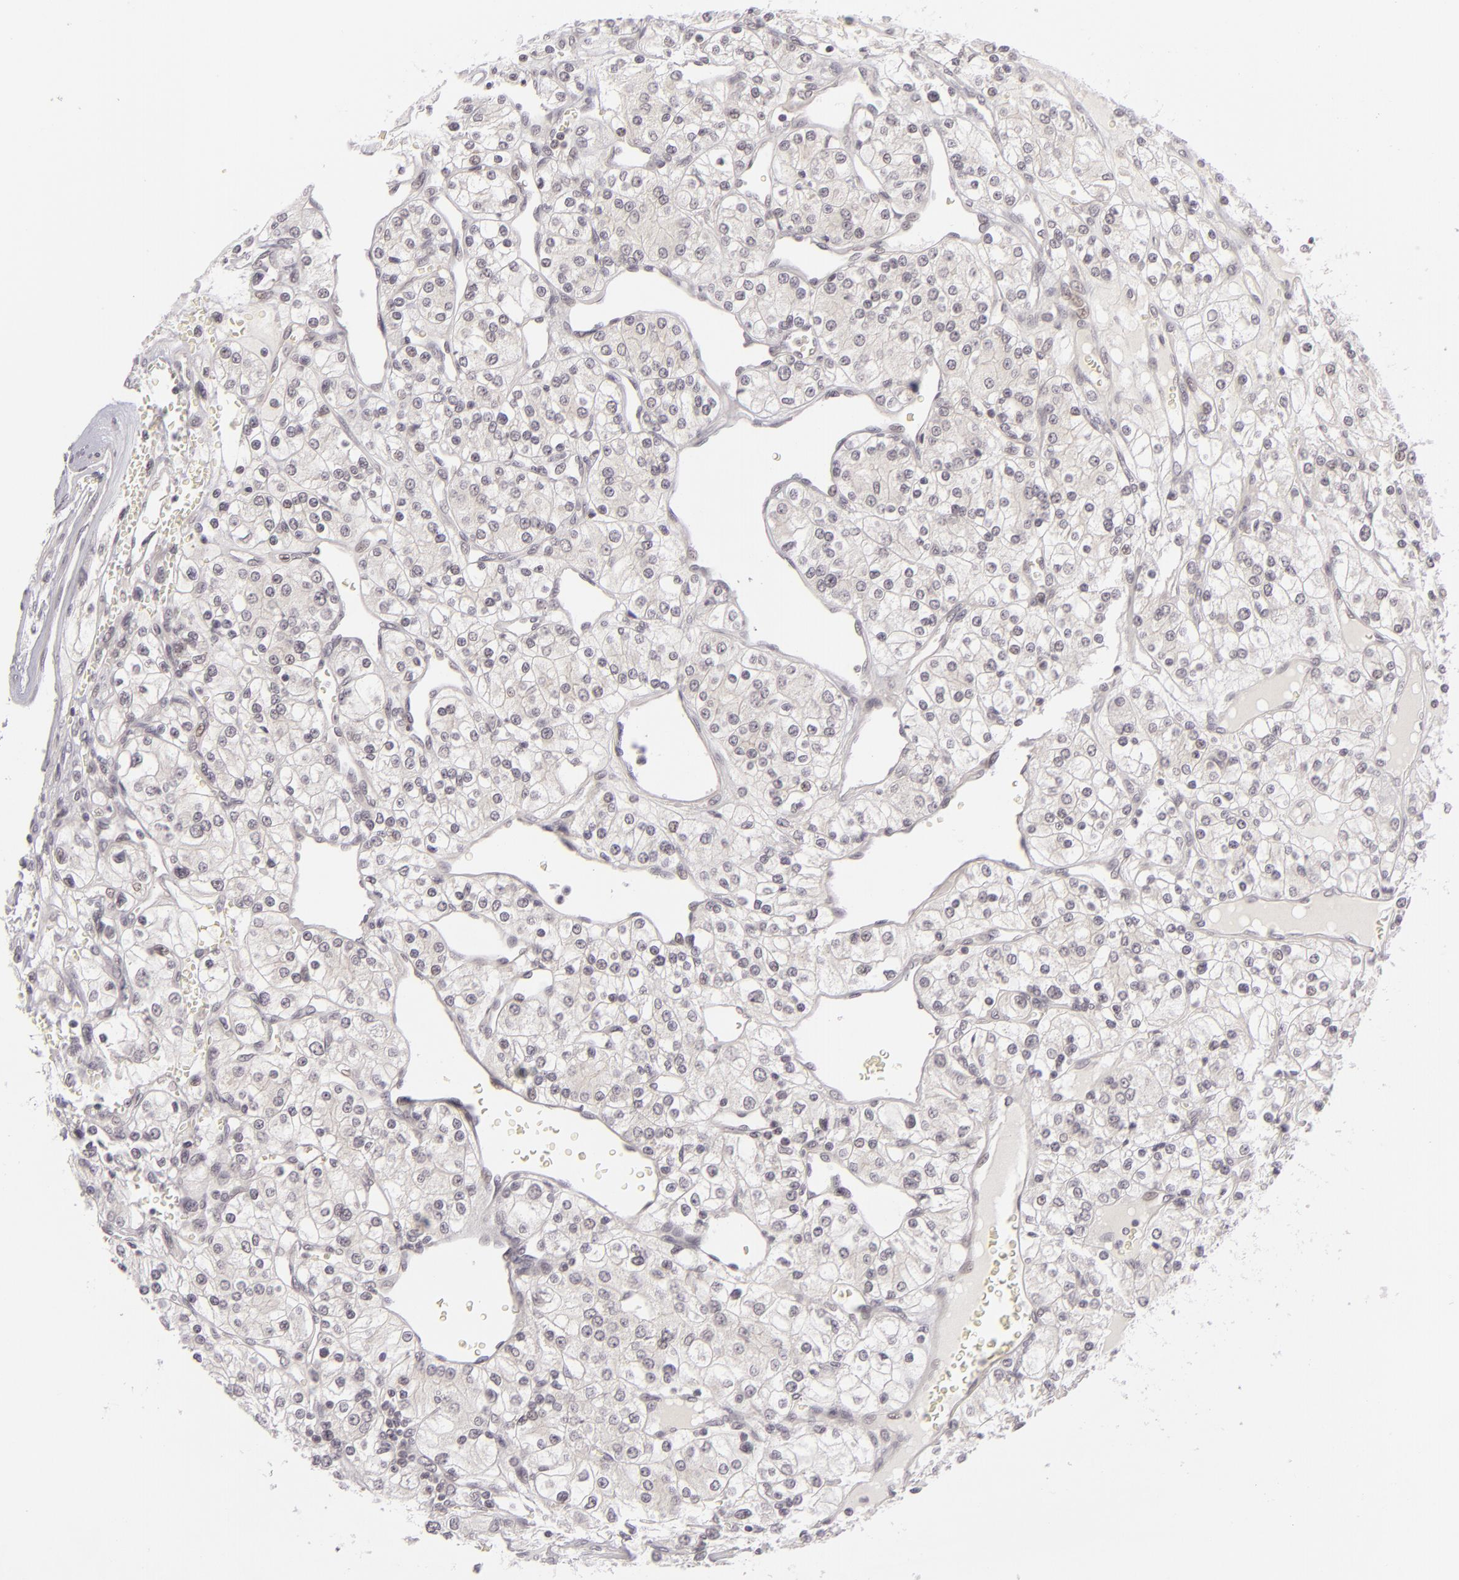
{"staining": {"intensity": "negative", "quantity": "none", "location": "none"}, "tissue": "renal cancer", "cell_type": "Tumor cells", "image_type": "cancer", "snomed": [{"axis": "morphology", "description": "Adenocarcinoma, NOS"}, {"axis": "topography", "description": "Kidney"}], "caption": "A photomicrograph of human renal cancer (adenocarcinoma) is negative for staining in tumor cells.", "gene": "DLG3", "patient": {"sex": "female", "age": 62}}